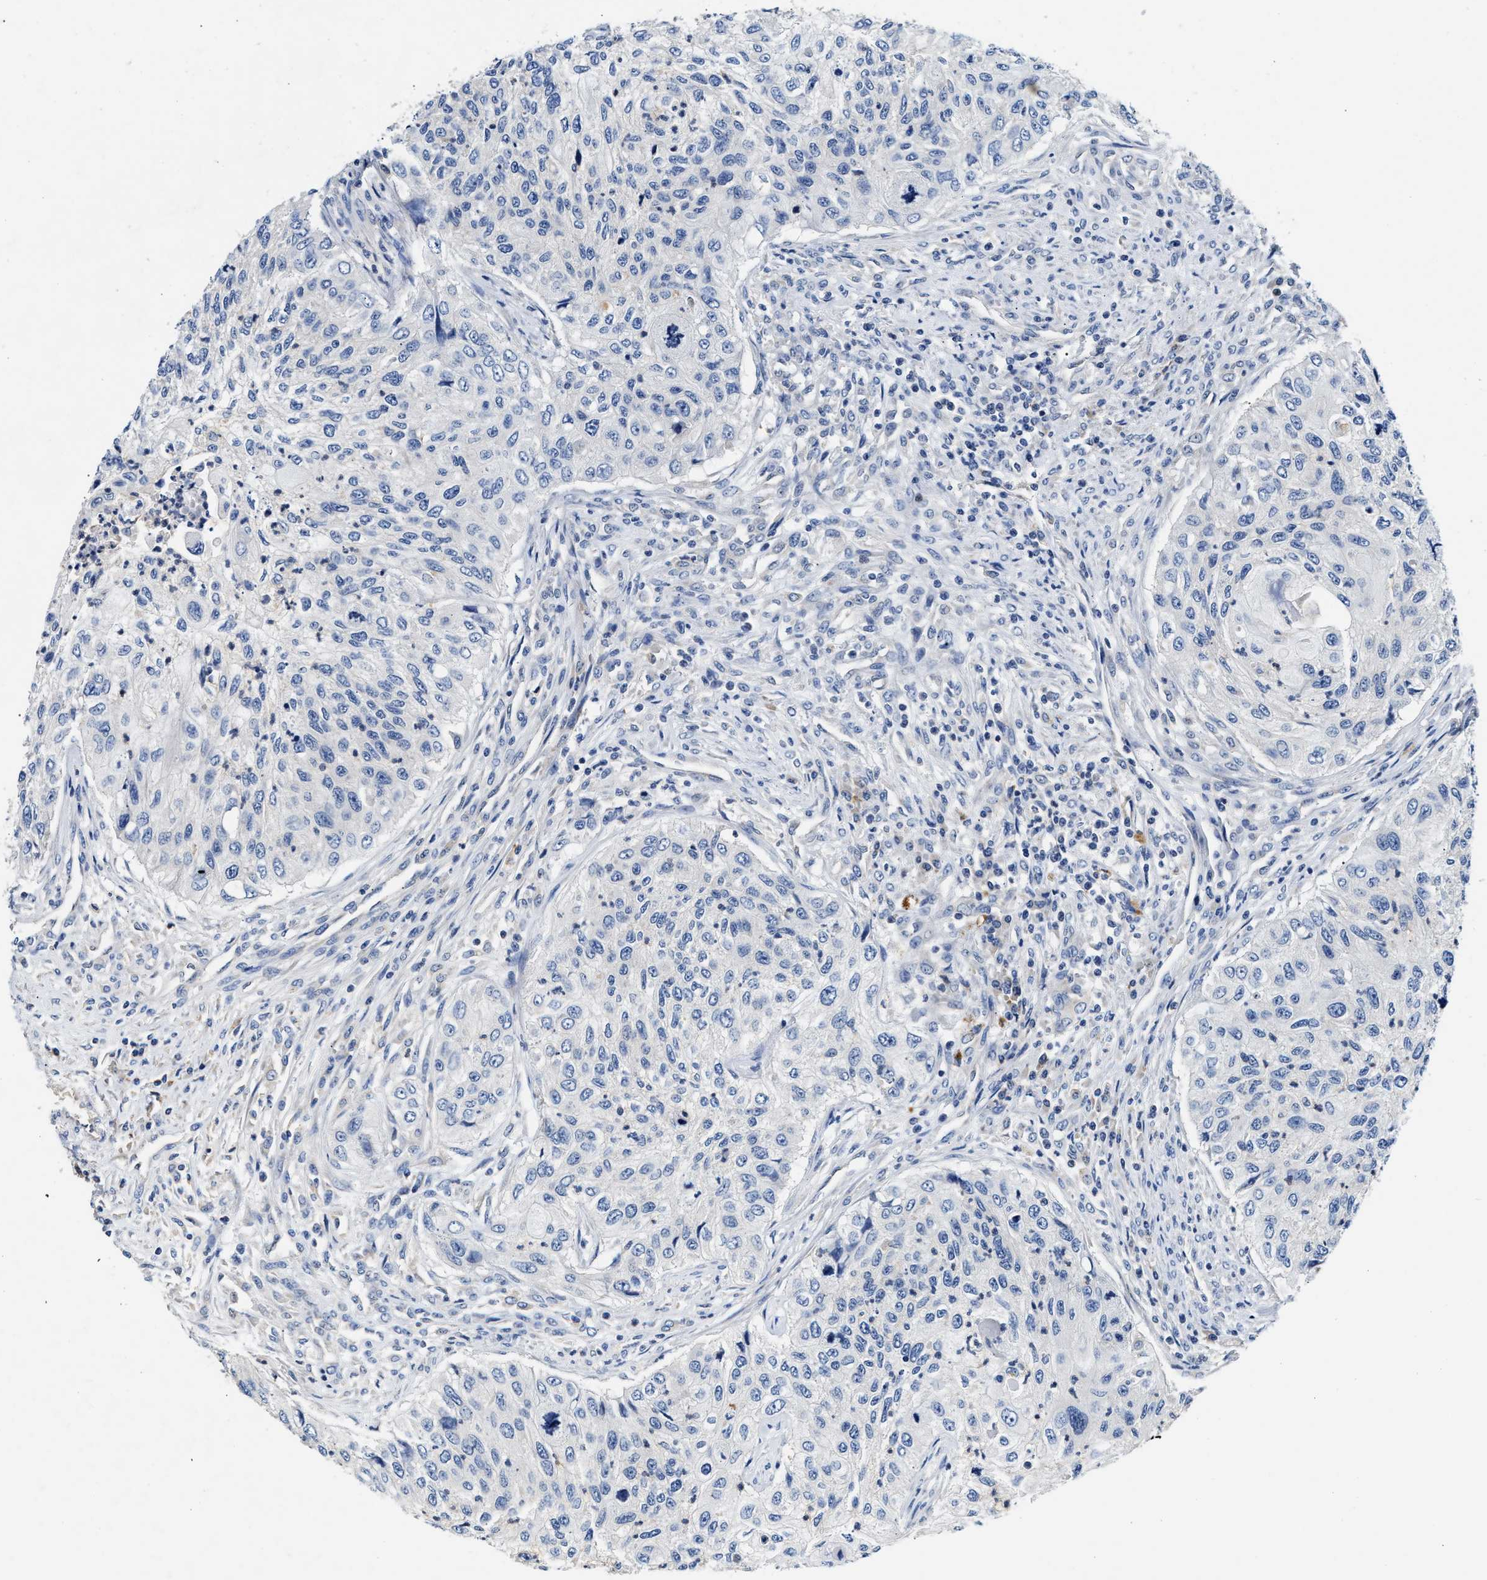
{"staining": {"intensity": "negative", "quantity": "none", "location": "none"}, "tissue": "urothelial cancer", "cell_type": "Tumor cells", "image_type": "cancer", "snomed": [{"axis": "morphology", "description": "Urothelial carcinoma, High grade"}, {"axis": "topography", "description": "Urinary bladder"}], "caption": "Immunohistochemical staining of urothelial carcinoma (high-grade) displays no significant expression in tumor cells. Nuclei are stained in blue.", "gene": "FAM185A", "patient": {"sex": "female", "age": 60}}